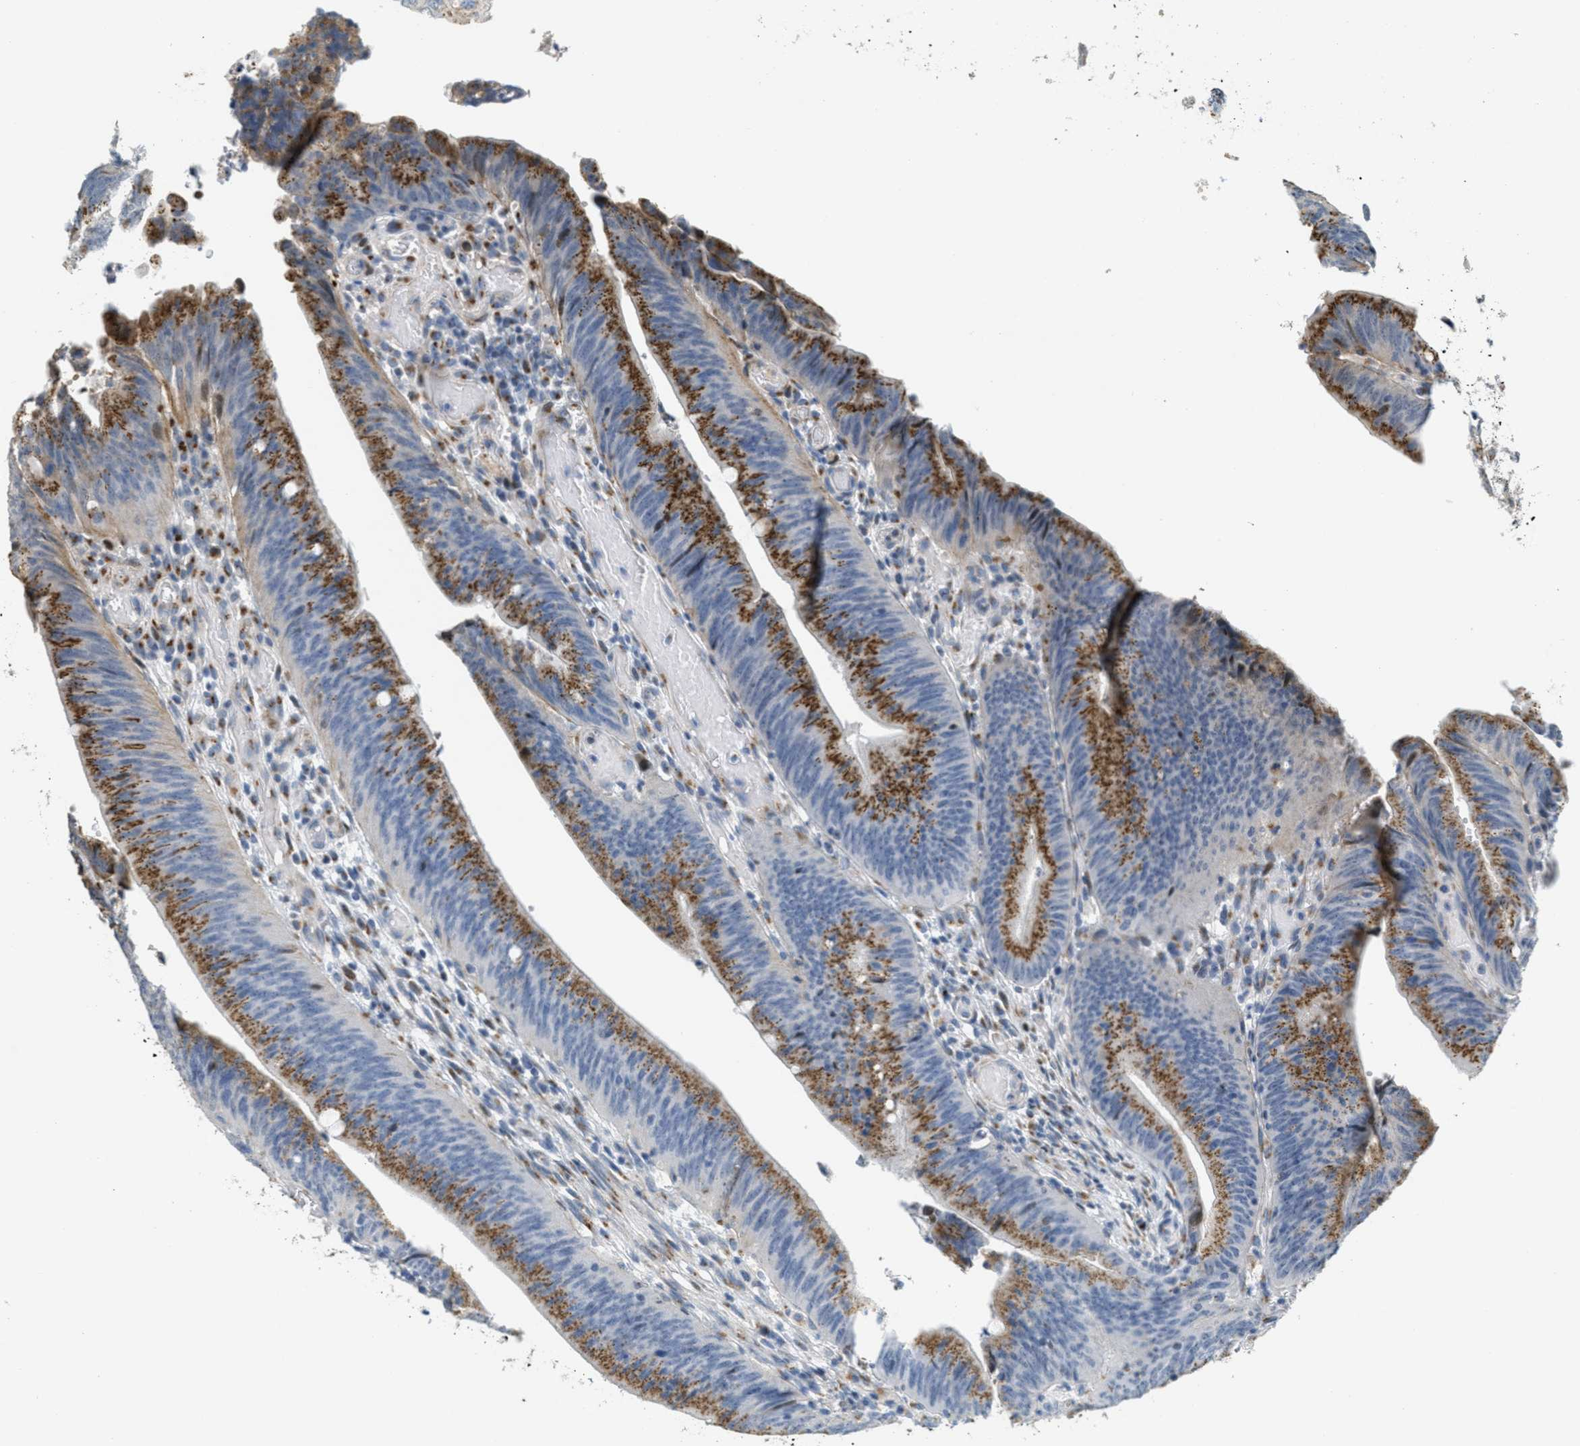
{"staining": {"intensity": "moderate", "quantity": ">75%", "location": "cytoplasmic/membranous"}, "tissue": "colorectal cancer", "cell_type": "Tumor cells", "image_type": "cancer", "snomed": [{"axis": "morphology", "description": "Normal tissue, NOS"}, {"axis": "morphology", "description": "Adenocarcinoma, NOS"}, {"axis": "topography", "description": "Rectum"}], "caption": "There is medium levels of moderate cytoplasmic/membranous staining in tumor cells of colorectal cancer, as demonstrated by immunohistochemical staining (brown color).", "gene": "ZFPL1", "patient": {"sex": "female", "age": 66}}